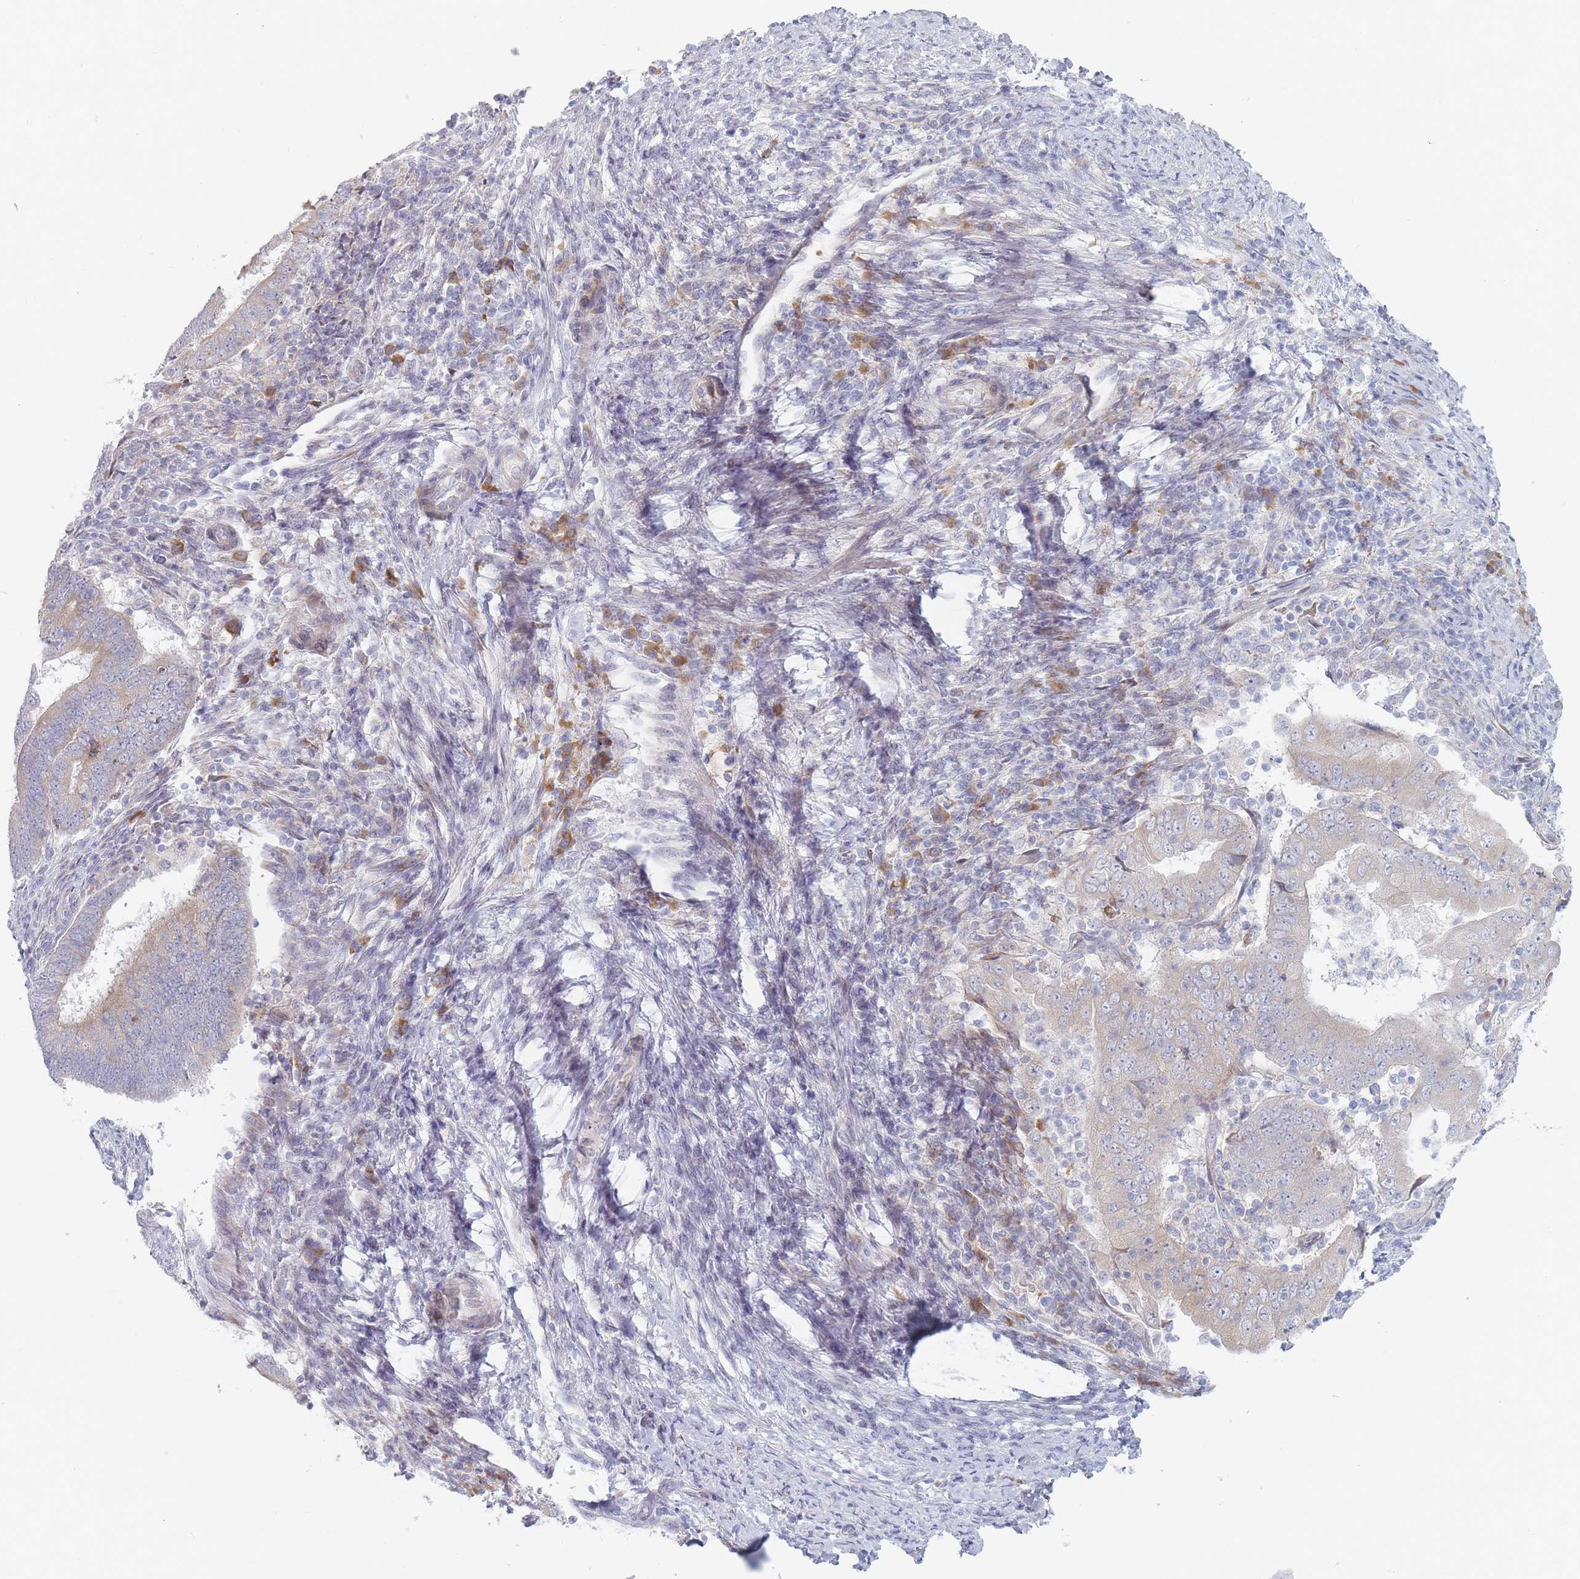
{"staining": {"intensity": "weak", "quantity": "<25%", "location": "cytoplasmic/membranous"}, "tissue": "endometrial cancer", "cell_type": "Tumor cells", "image_type": "cancer", "snomed": [{"axis": "morphology", "description": "Adenocarcinoma, NOS"}, {"axis": "topography", "description": "Endometrium"}], "caption": "High power microscopy micrograph of an immunohistochemistry (IHC) photomicrograph of endometrial cancer, revealing no significant expression in tumor cells.", "gene": "SPATS1", "patient": {"sex": "female", "age": 70}}